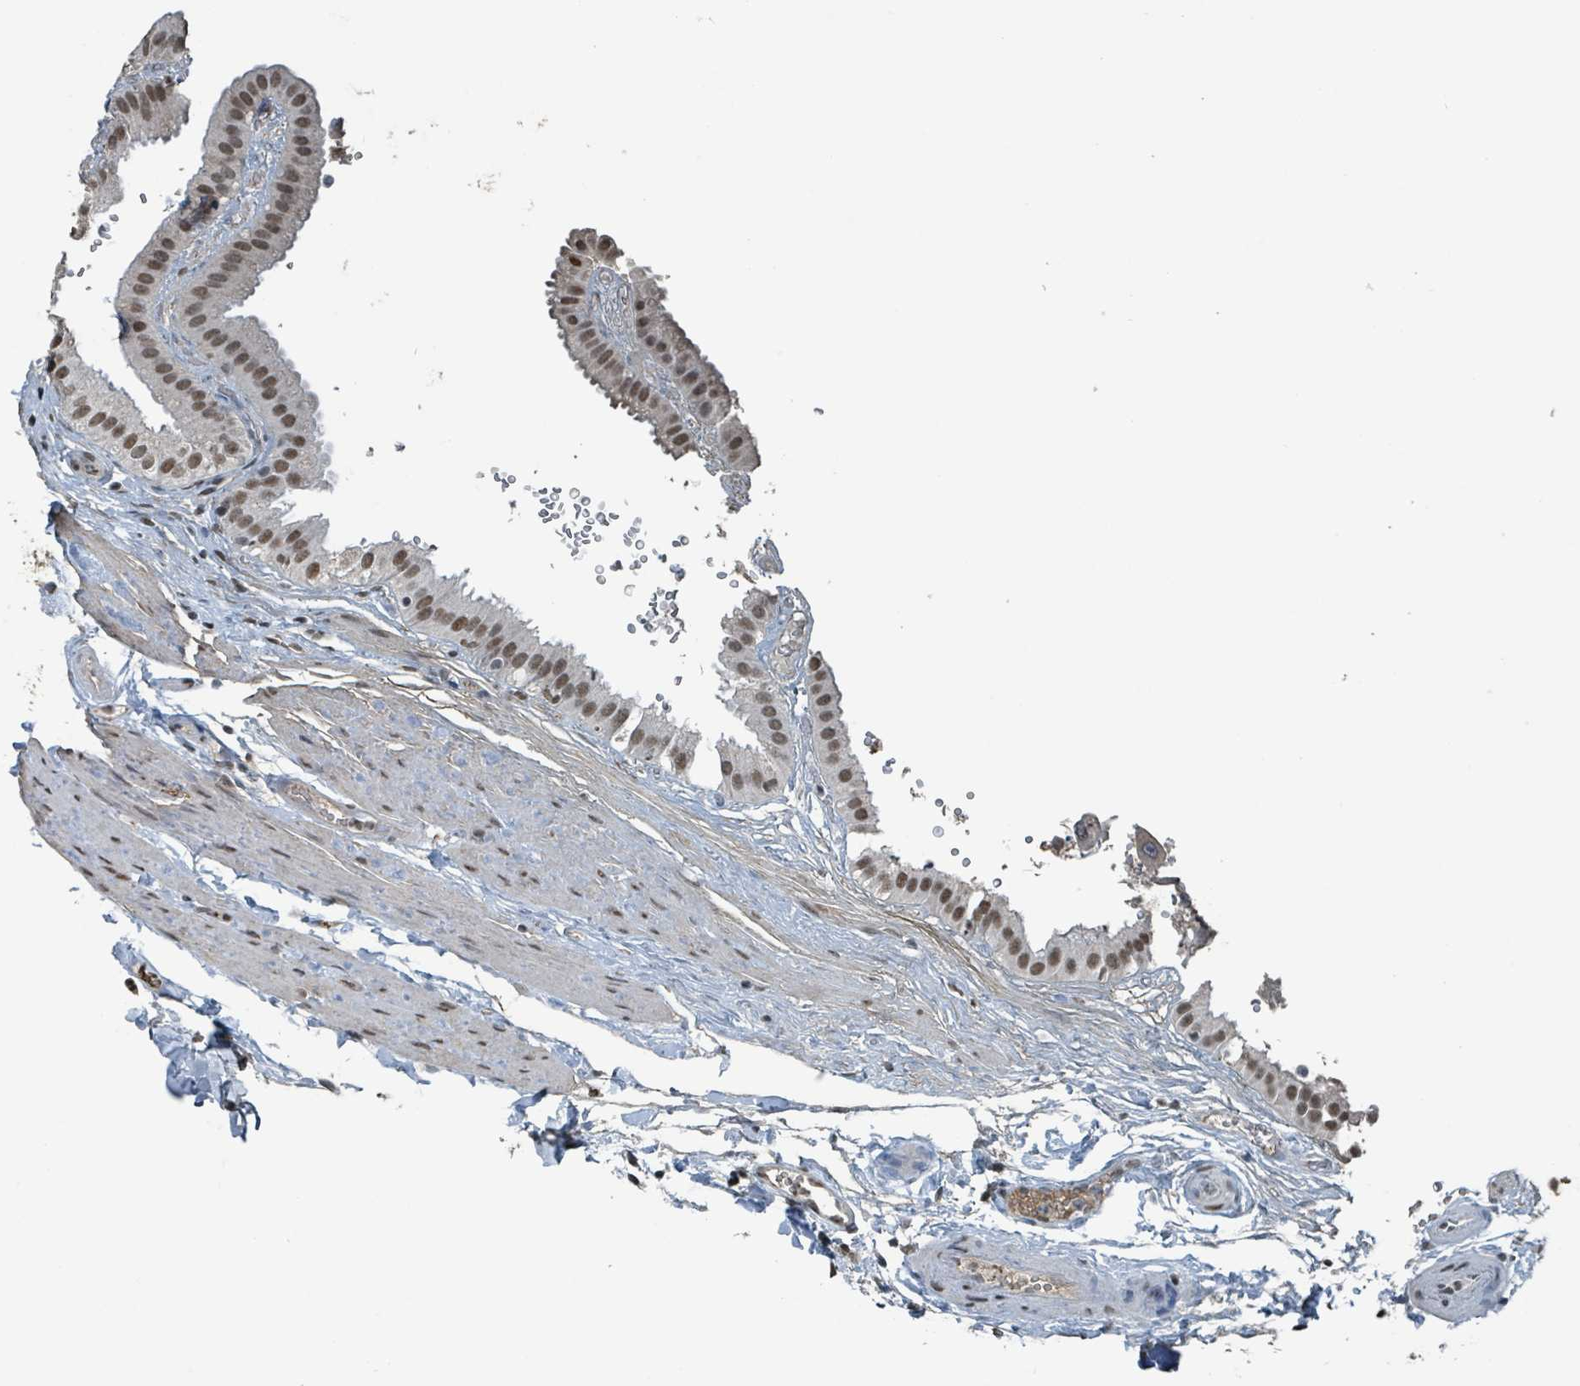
{"staining": {"intensity": "strong", "quantity": ">75%", "location": "nuclear"}, "tissue": "gallbladder", "cell_type": "Glandular cells", "image_type": "normal", "snomed": [{"axis": "morphology", "description": "Normal tissue, NOS"}, {"axis": "topography", "description": "Gallbladder"}], "caption": "Strong nuclear positivity is appreciated in about >75% of glandular cells in unremarkable gallbladder. (IHC, brightfield microscopy, high magnification).", "gene": "PHIP", "patient": {"sex": "female", "age": 61}}